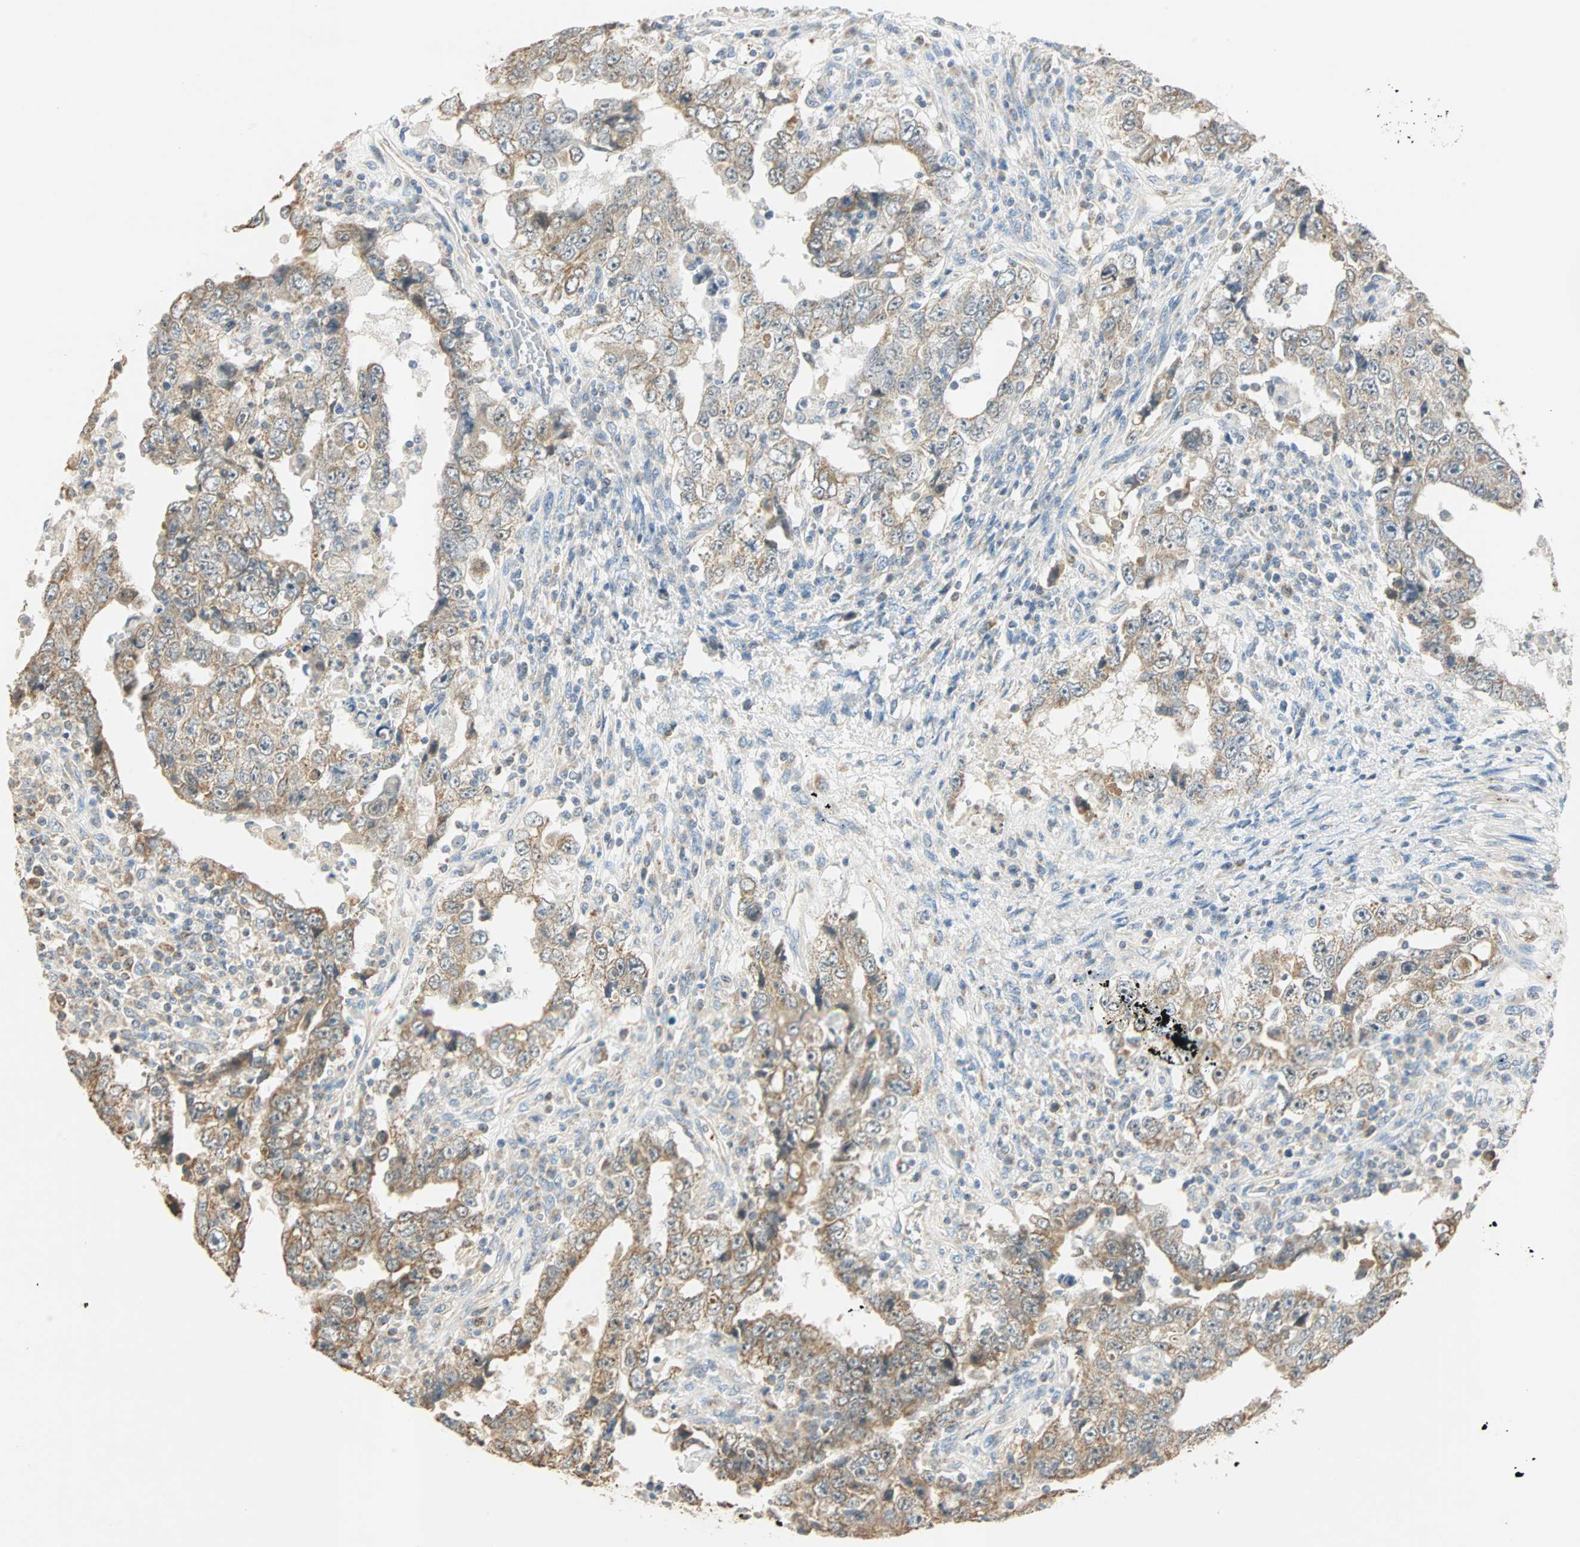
{"staining": {"intensity": "weak", "quantity": ">75%", "location": "cytoplasmic/membranous"}, "tissue": "testis cancer", "cell_type": "Tumor cells", "image_type": "cancer", "snomed": [{"axis": "morphology", "description": "Carcinoma, Embryonal, NOS"}, {"axis": "topography", "description": "Testis"}], "caption": "Testis embryonal carcinoma was stained to show a protein in brown. There is low levels of weak cytoplasmic/membranous expression in about >75% of tumor cells.", "gene": "RAD18", "patient": {"sex": "male", "age": 26}}